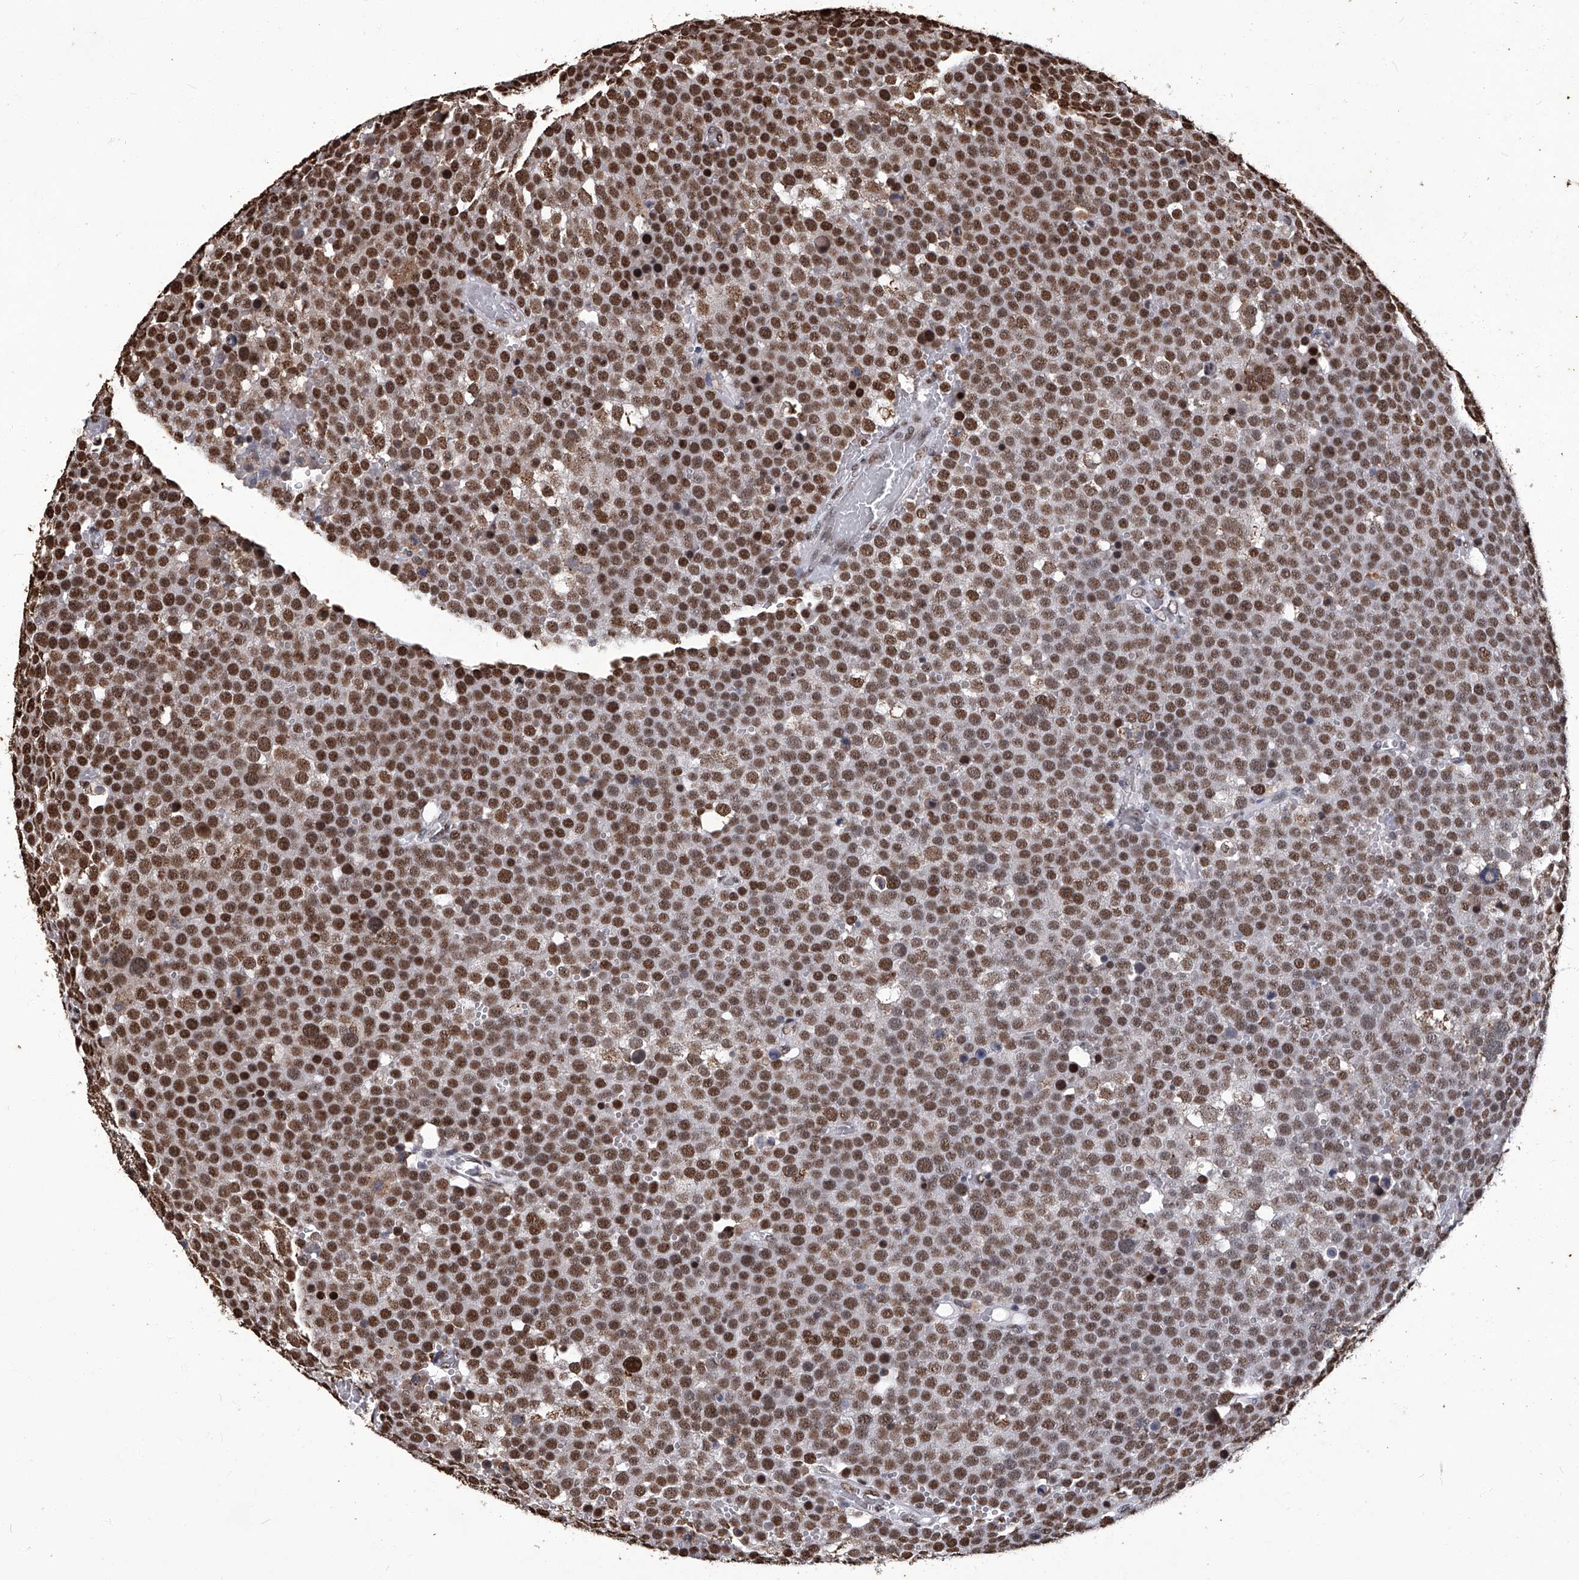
{"staining": {"intensity": "strong", "quantity": ">75%", "location": "nuclear"}, "tissue": "testis cancer", "cell_type": "Tumor cells", "image_type": "cancer", "snomed": [{"axis": "morphology", "description": "Seminoma, NOS"}, {"axis": "topography", "description": "Testis"}], "caption": "A brown stain shows strong nuclear staining of a protein in testis cancer (seminoma) tumor cells.", "gene": "HBP1", "patient": {"sex": "male", "age": 71}}